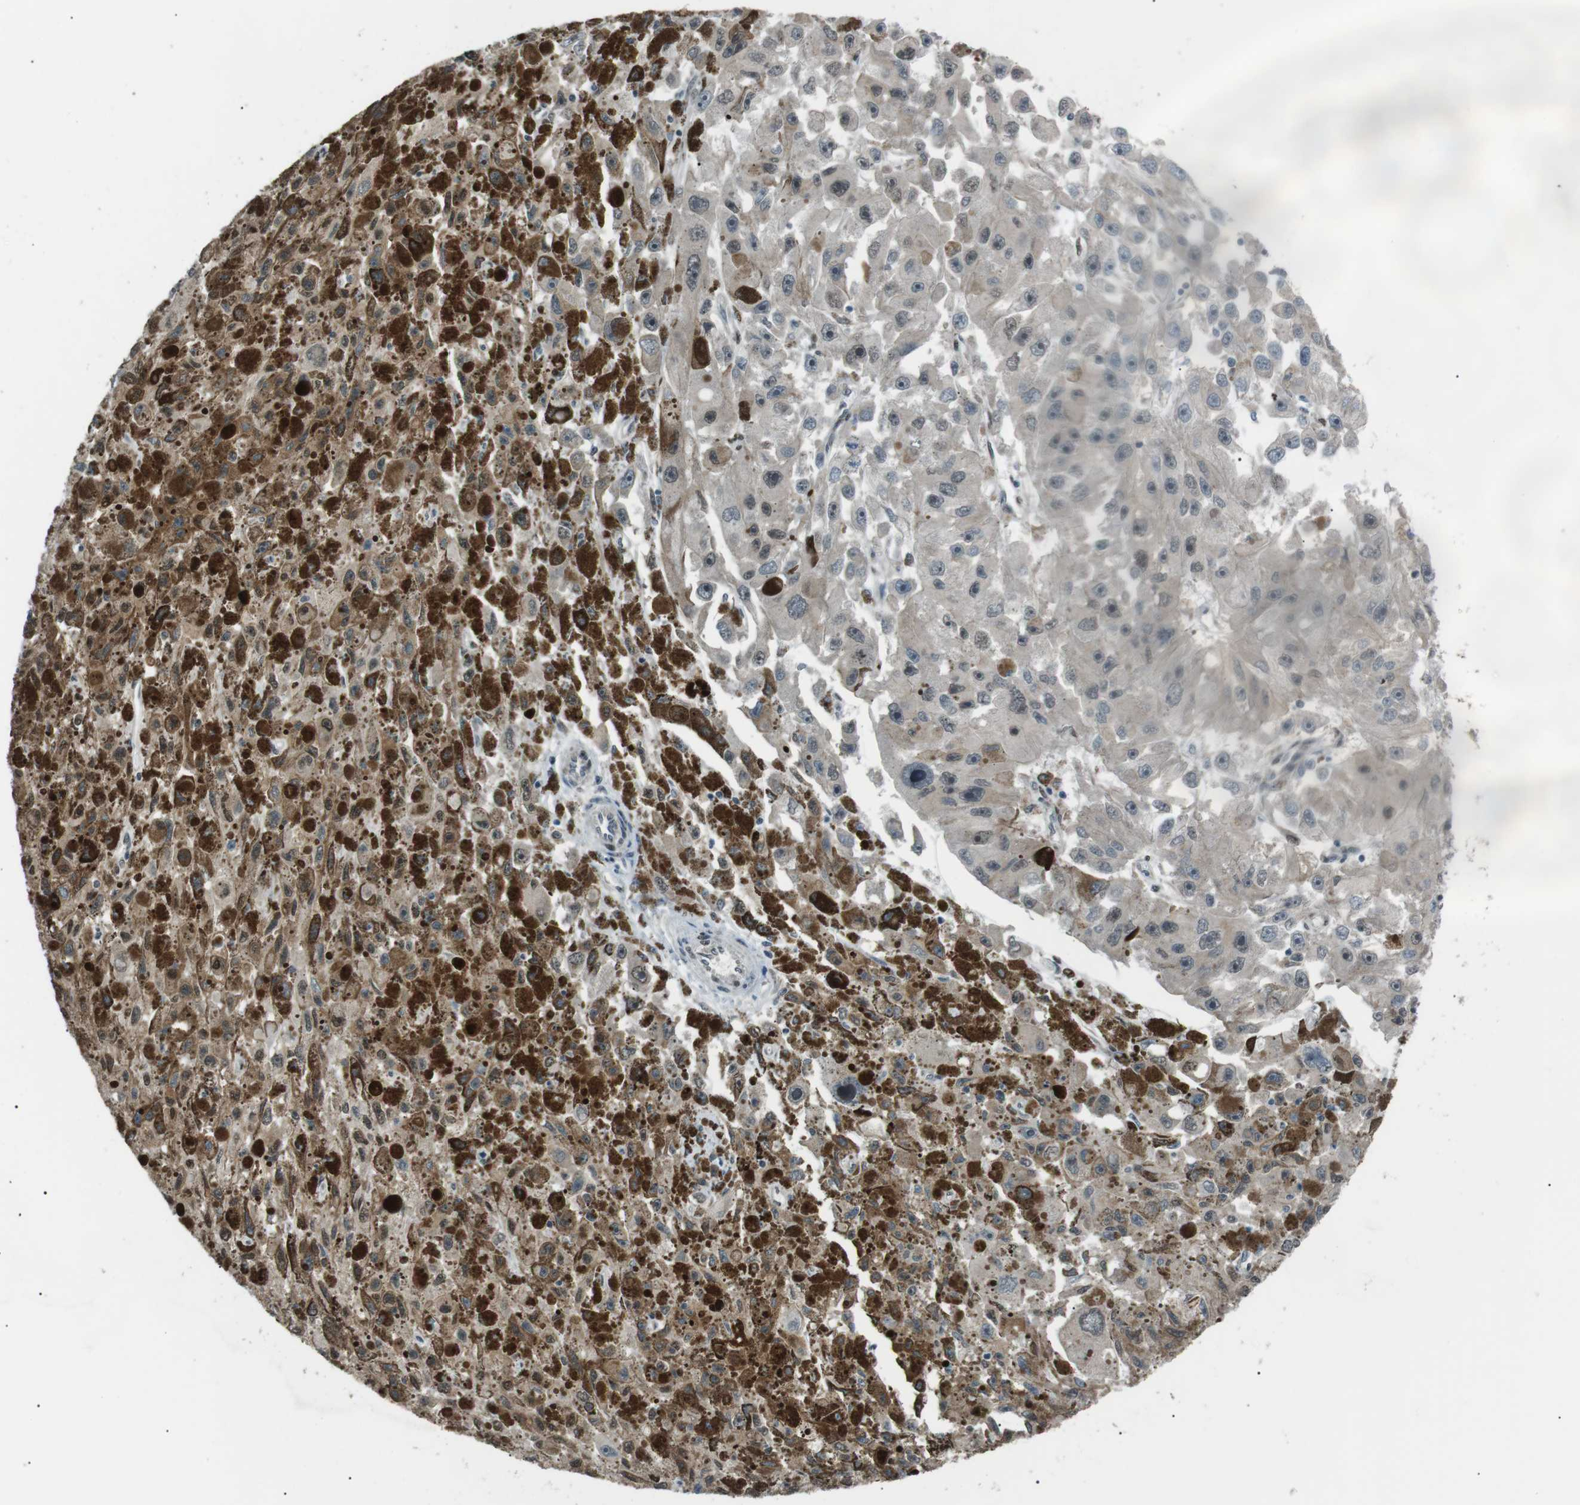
{"staining": {"intensity": "weak", "quantity": "25%-75%", "location": "cytoplasmic/membranous,nuclear"}, "tissue": "melanoma", "cell_type": "Tumor cells", "image_type": "cancer", "snomed": [{"axis": "morphology", "description": "Malignant melanoma, NOS"}, {"axis": "topography", "description": "Skin"}], "caption": "IHC micrograph of malignant melanoma stained for a protein (brown), which shows low levels of weak cytoplasmic/membranous and nuclear expression in about 25%-75% of tumor cells.", "gene": "SRPK2", "patient": {"sex": "female", "age": 104}}